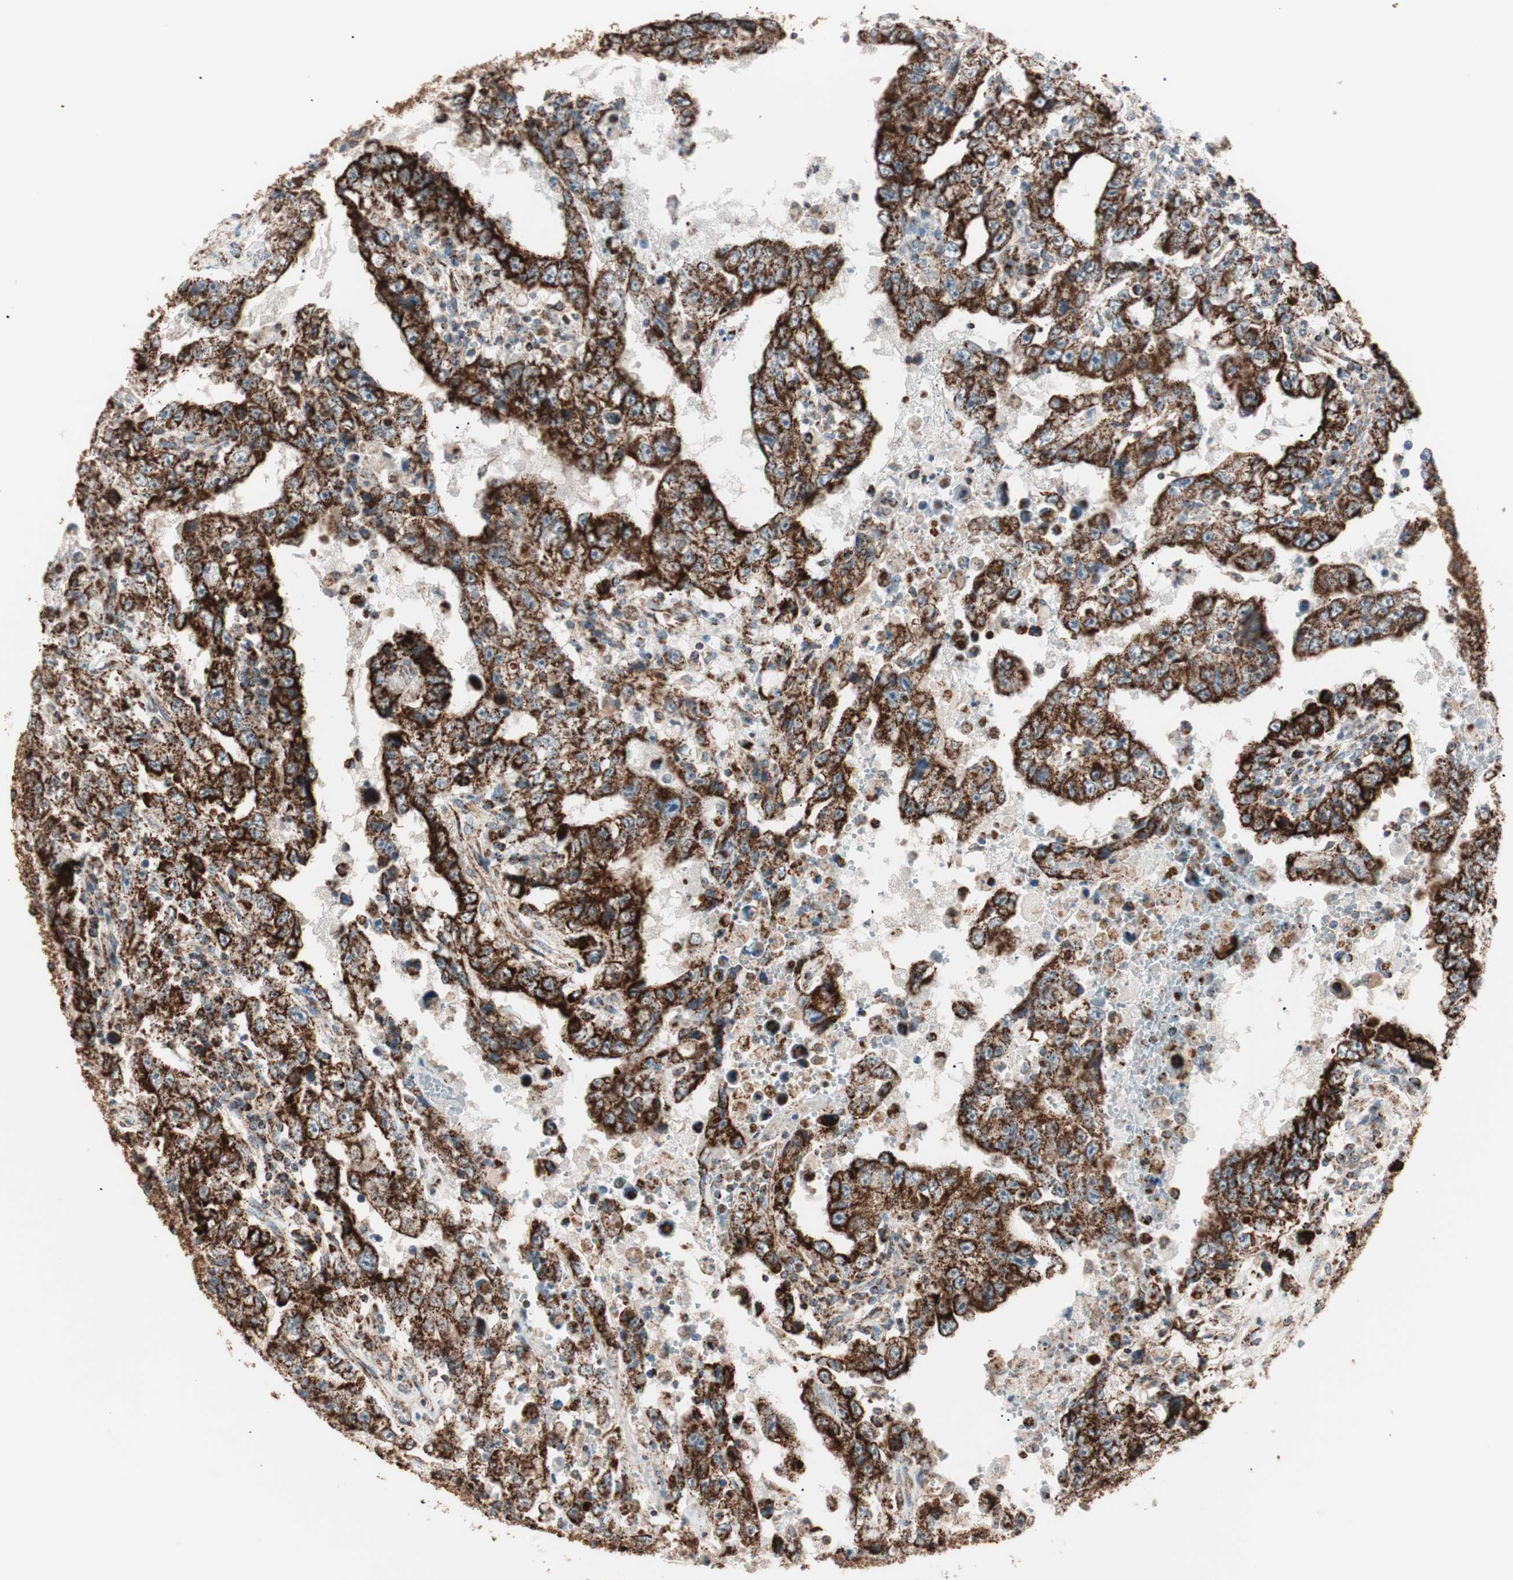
{"staining": {"intensity": "strong", "quantity": ">75%", "location": "cytoplasmic/membranous"}, "tissue": "testis cancer", "cell_type": "Tumor cells", "image_type": "cancer", "snomed": [{"axis": "morphology", "description": "Carcinoma, Embryonal, NOS"}, {"axis": "topography", "description": "Testis"}], "caption": "Immunohistochemistry of human testis cancer demonstrates high levels of strong cytoplasmic/membranous staining in about >75% of tumor cells. Immunohistochemistry stains the protein of interest in brown and the nuclei are stained blue.", "gene": "TOMM22", "patient": {"sex": "male", "age": 26}}